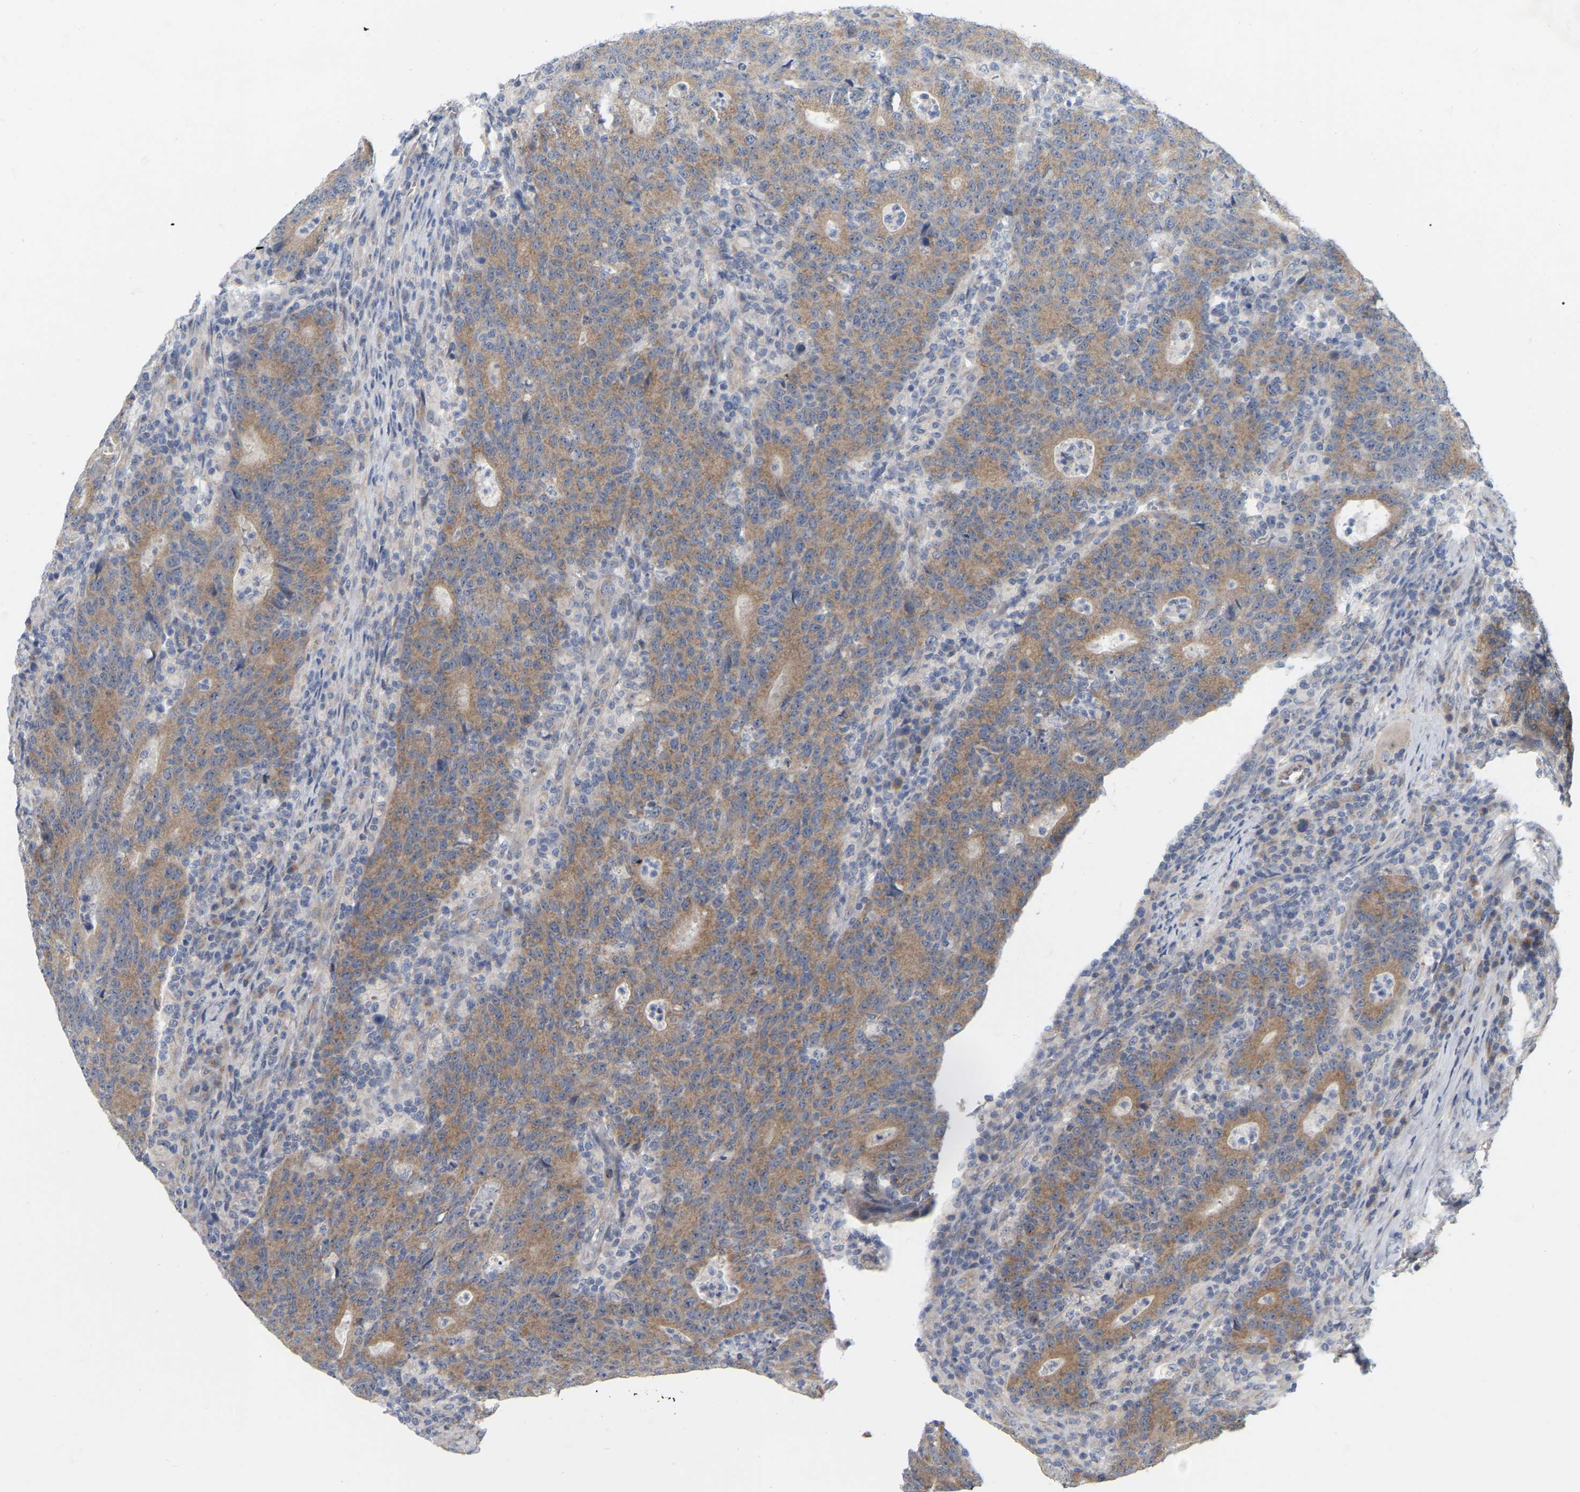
{"staining": {"intensity": "moderate", "quantity": ">75%", "location": "cytoplasmic/membranous"}, "tissue": "colorectal cancer", "cell_type": "Tumor cells", "image_type": "cancer", "snomed": [{"axis": "morphology", "description": "Adenocarcinoma, NOS"}, {"axis": "topography", "description": "Colon"}], "caption": "There is medium levels of moderate cytoplasmic/membranous staining in tumor cells of colorectal cancer (adenocarcinoma), as demonstrated by immunohistochemical staining (brown color).", "gene": "MINDY4", "patient": {"sex": "female", "age": 75}}